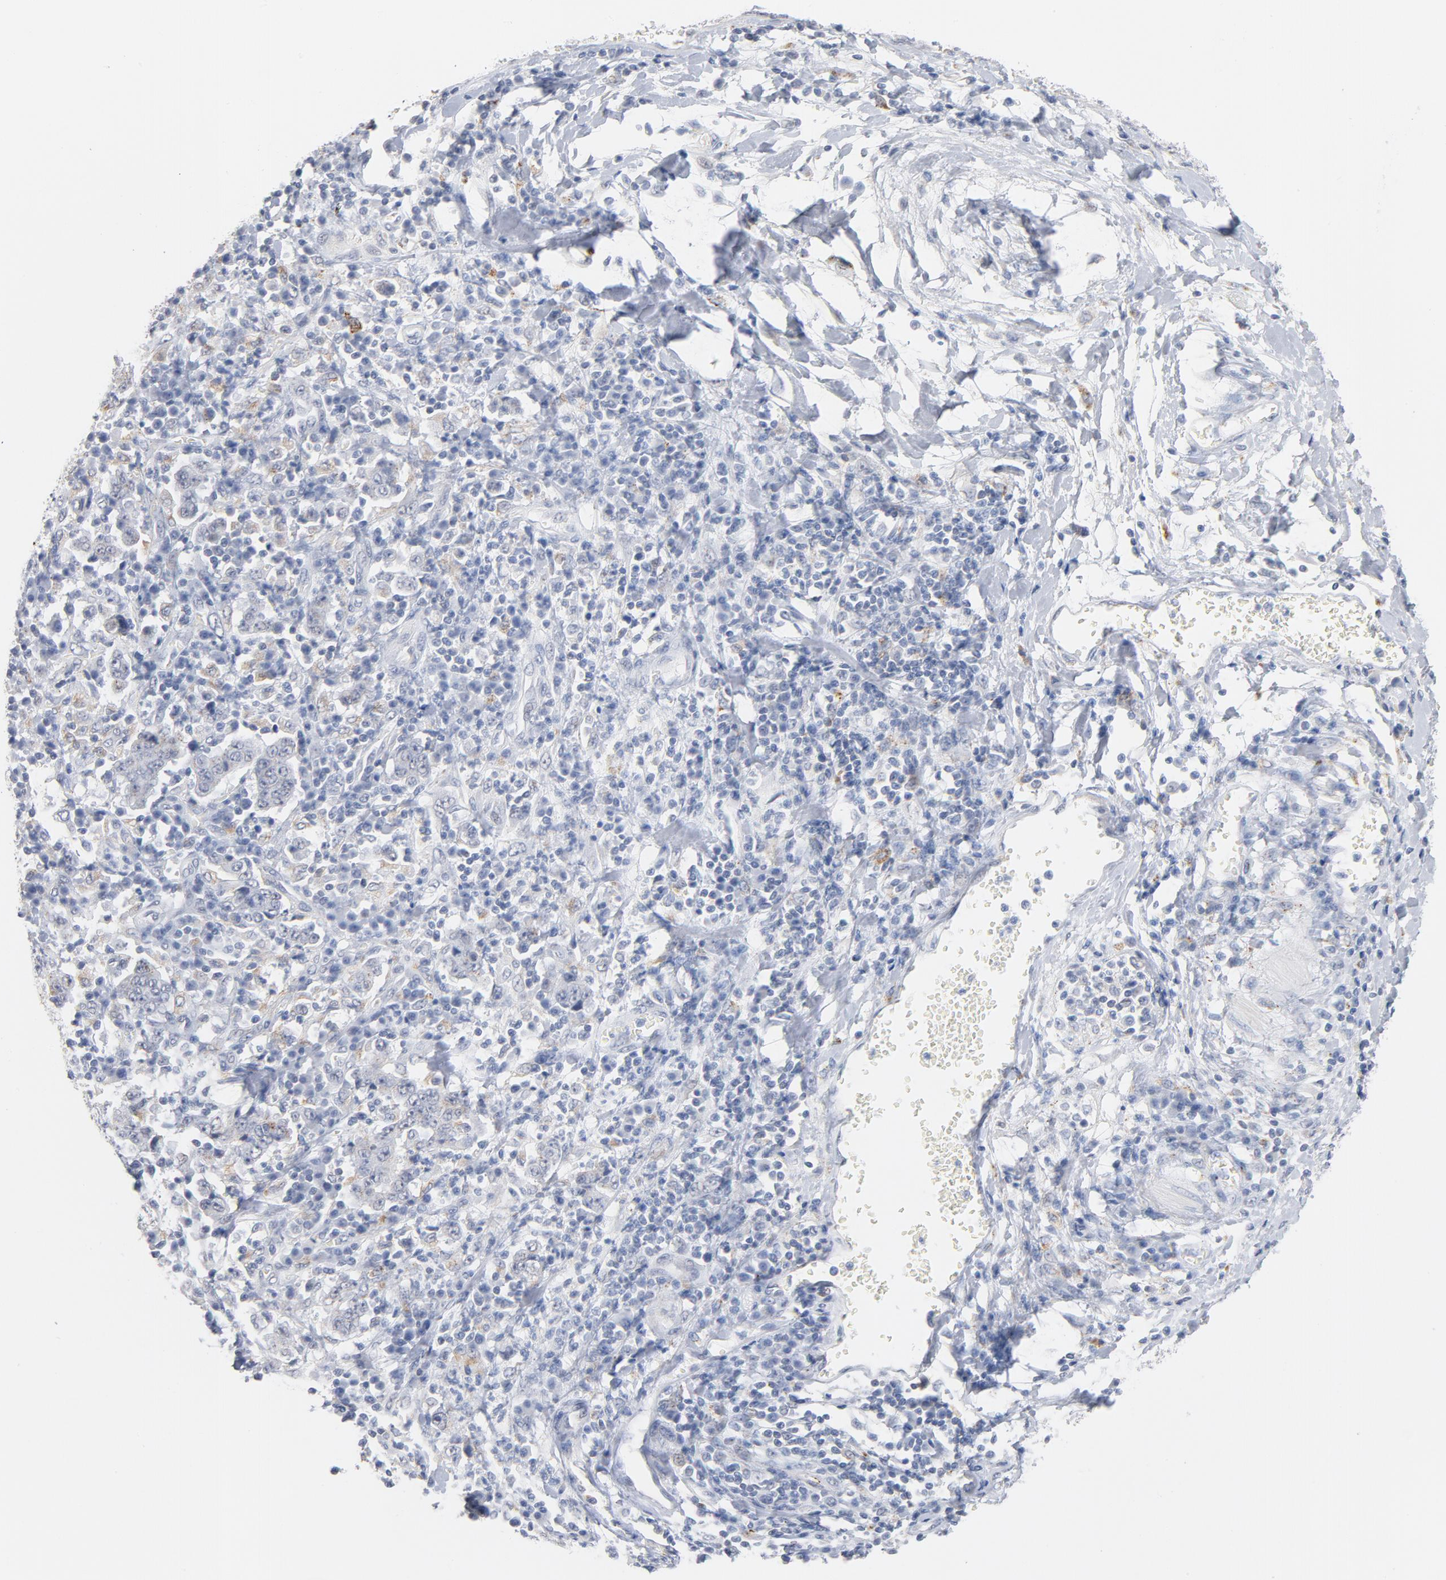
{"staining": {"intensity": "weak", "quantity": "25%-75%", "location": "cytoplasmic/membranous"}, "tissue": "stomach cancer", "cell_type": "Tumor cells", "image_type": "cancer", "snomed": [{"axis": "morphology", "description": "Normal tissue, NOS"}, {"axis": "morphology", "description": "Adenocarcinoma, NOS"}, {"axis": "topography", "description": "Stomach, upper"}, {"axis": "topography", "description": "Stomach"}], "caption": "Stomach adenocarcinoma stained for a protein (brown) reveals weak cytoplasmic/membranous positive positivity in about 25%-75% of tumor cells.", "gene": "LTBP2", "patient": {"sex": "male", "age": 59}}